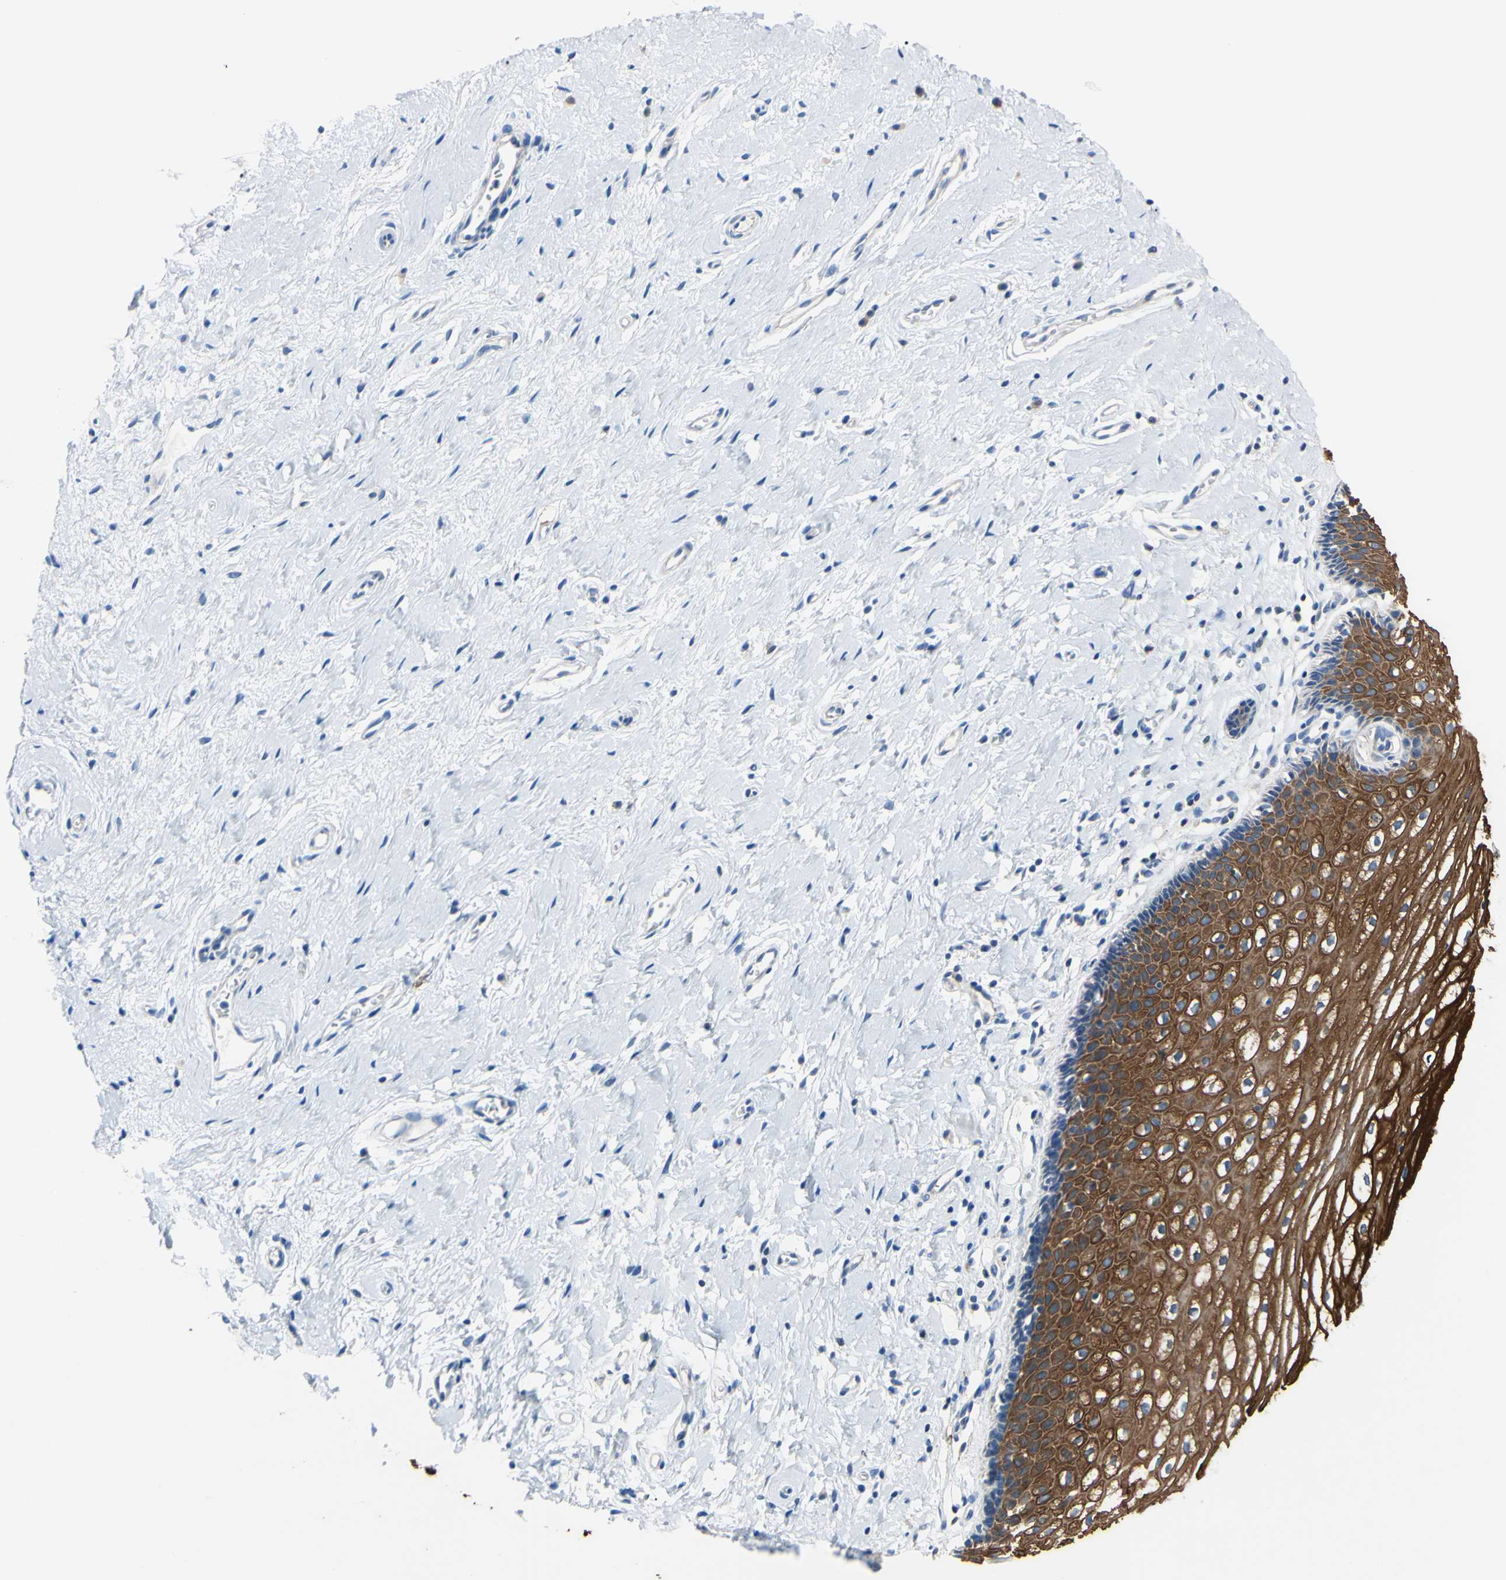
{"staining": {"intensity": "strong", "quantity": ">75%", "location": "cytoplasmic/membranous"}, "tissue": "vagina", "cell_type": "Squamous epithelial cells", "image_type": "normal", "snomed": [{"axis": "morphology", "description": "Normal tissue, NOS"}, {"axis": "topography", "description": "Soft tissue"}, {"axis": "topography", "description": "Vagina"}], "caption": "Immunohistochemistry photomicrograph of normal vagina: vagina stained using immunohistochemistry exhibits high levels of strong protein expression localized specifically in the cytoplasmic/membranous of squamous epithelial cells, appearing as a cytoplasmic/membranous brown color.", "gene": "PNKD", "patient": {"sex": "female", "age": 61}}